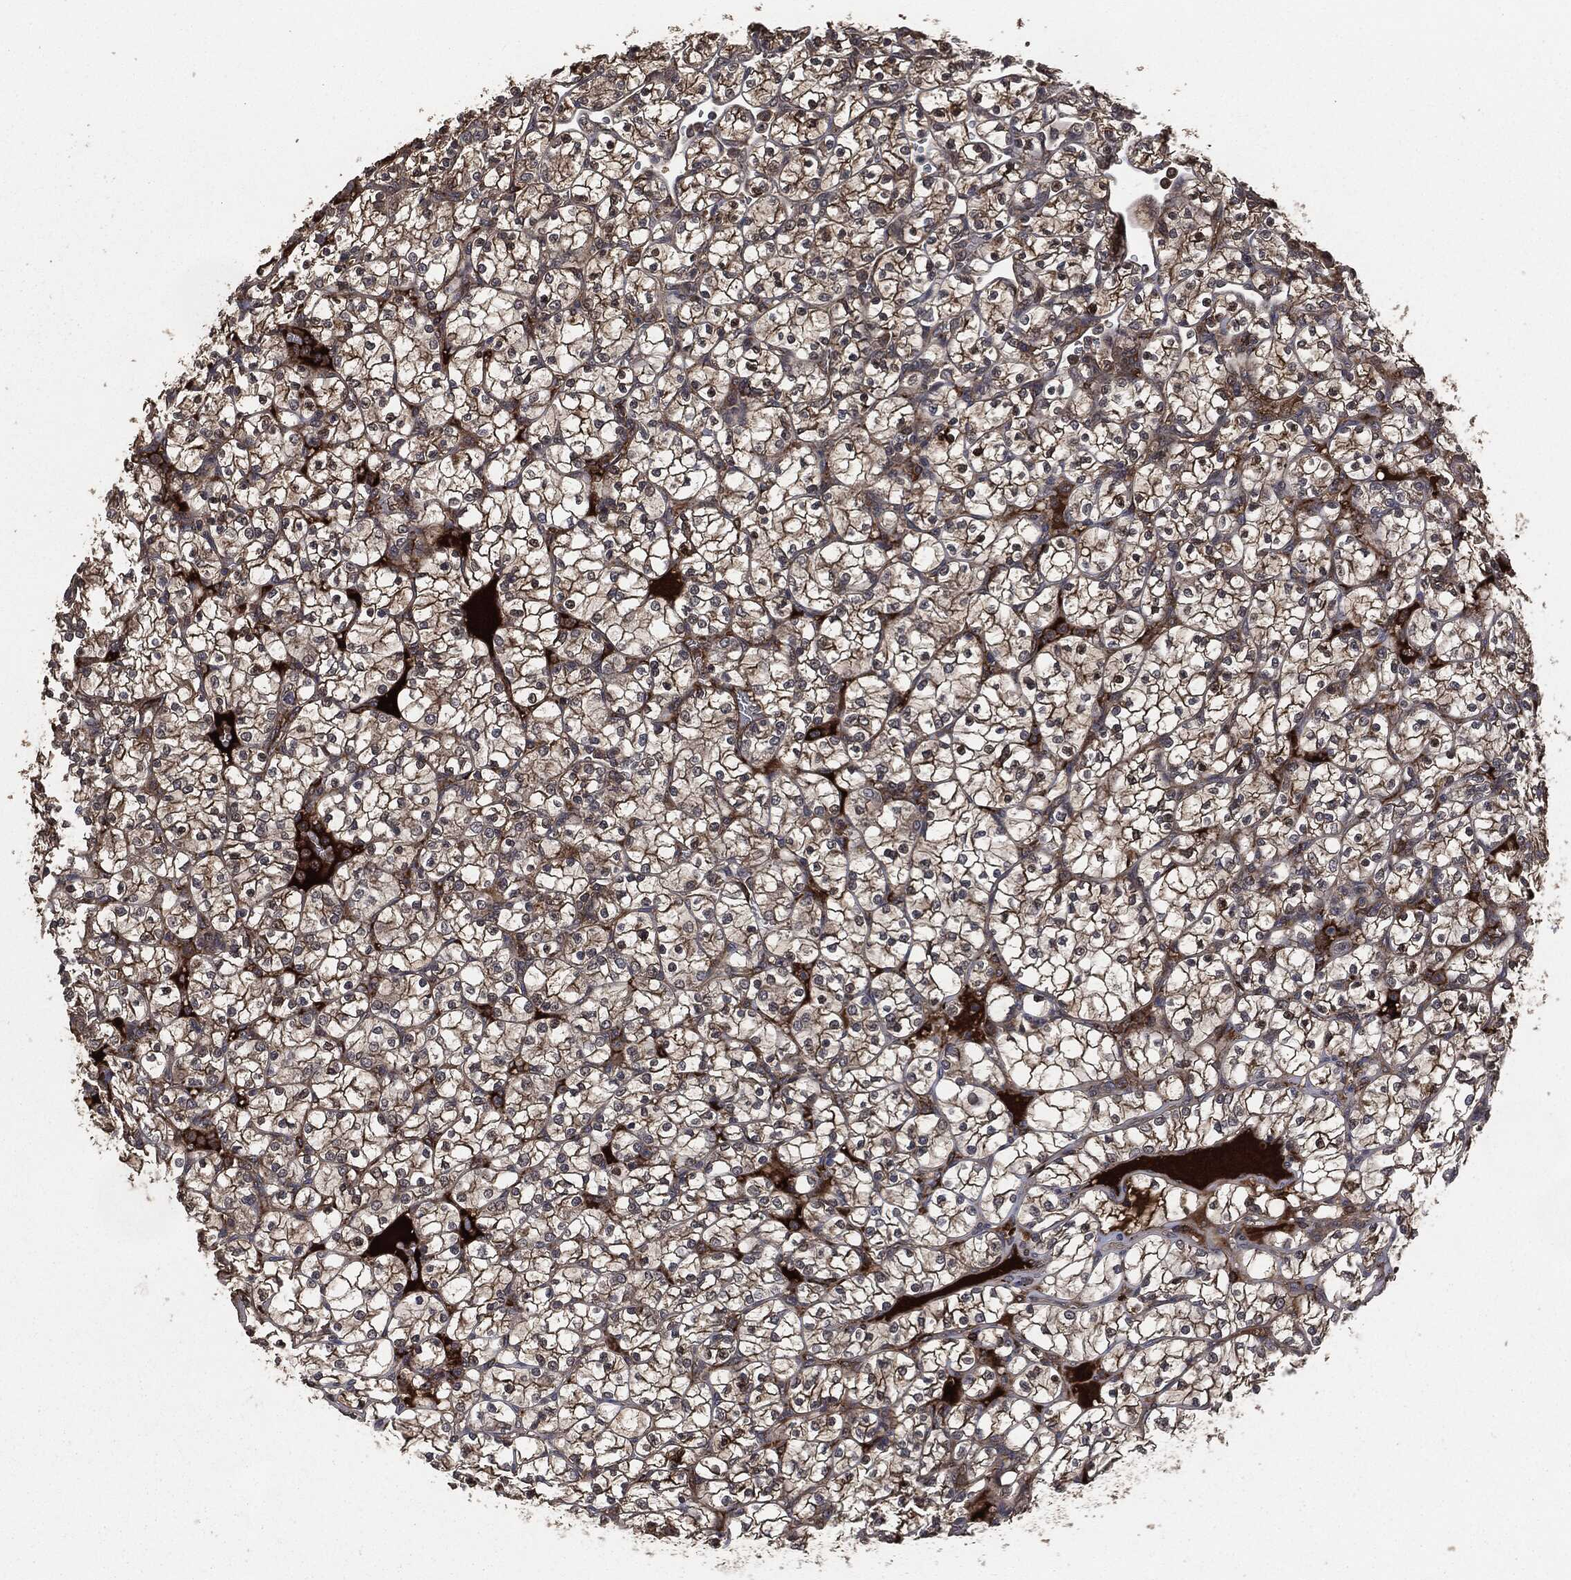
{"staining": {"intensity": "moderate", "quantity": ">75%", "location": "cytoplasmic/membranous"}, "tissue": "renal cancer", "cell_type": "Tumor cells", "image_type": "cancer", "snomed": [{"axis": "morphology", "description": "Adenocarcinoma, NOS"}, {"axis": "topography", "description": "Kidney"}], "caption": "Moderate cytoplasmic/membranous protein expression is appreciated in about >75% of tumor cells in renal cancer.", "gene": "CRABP2", "patient": {"sex": "female", "age": 89}}